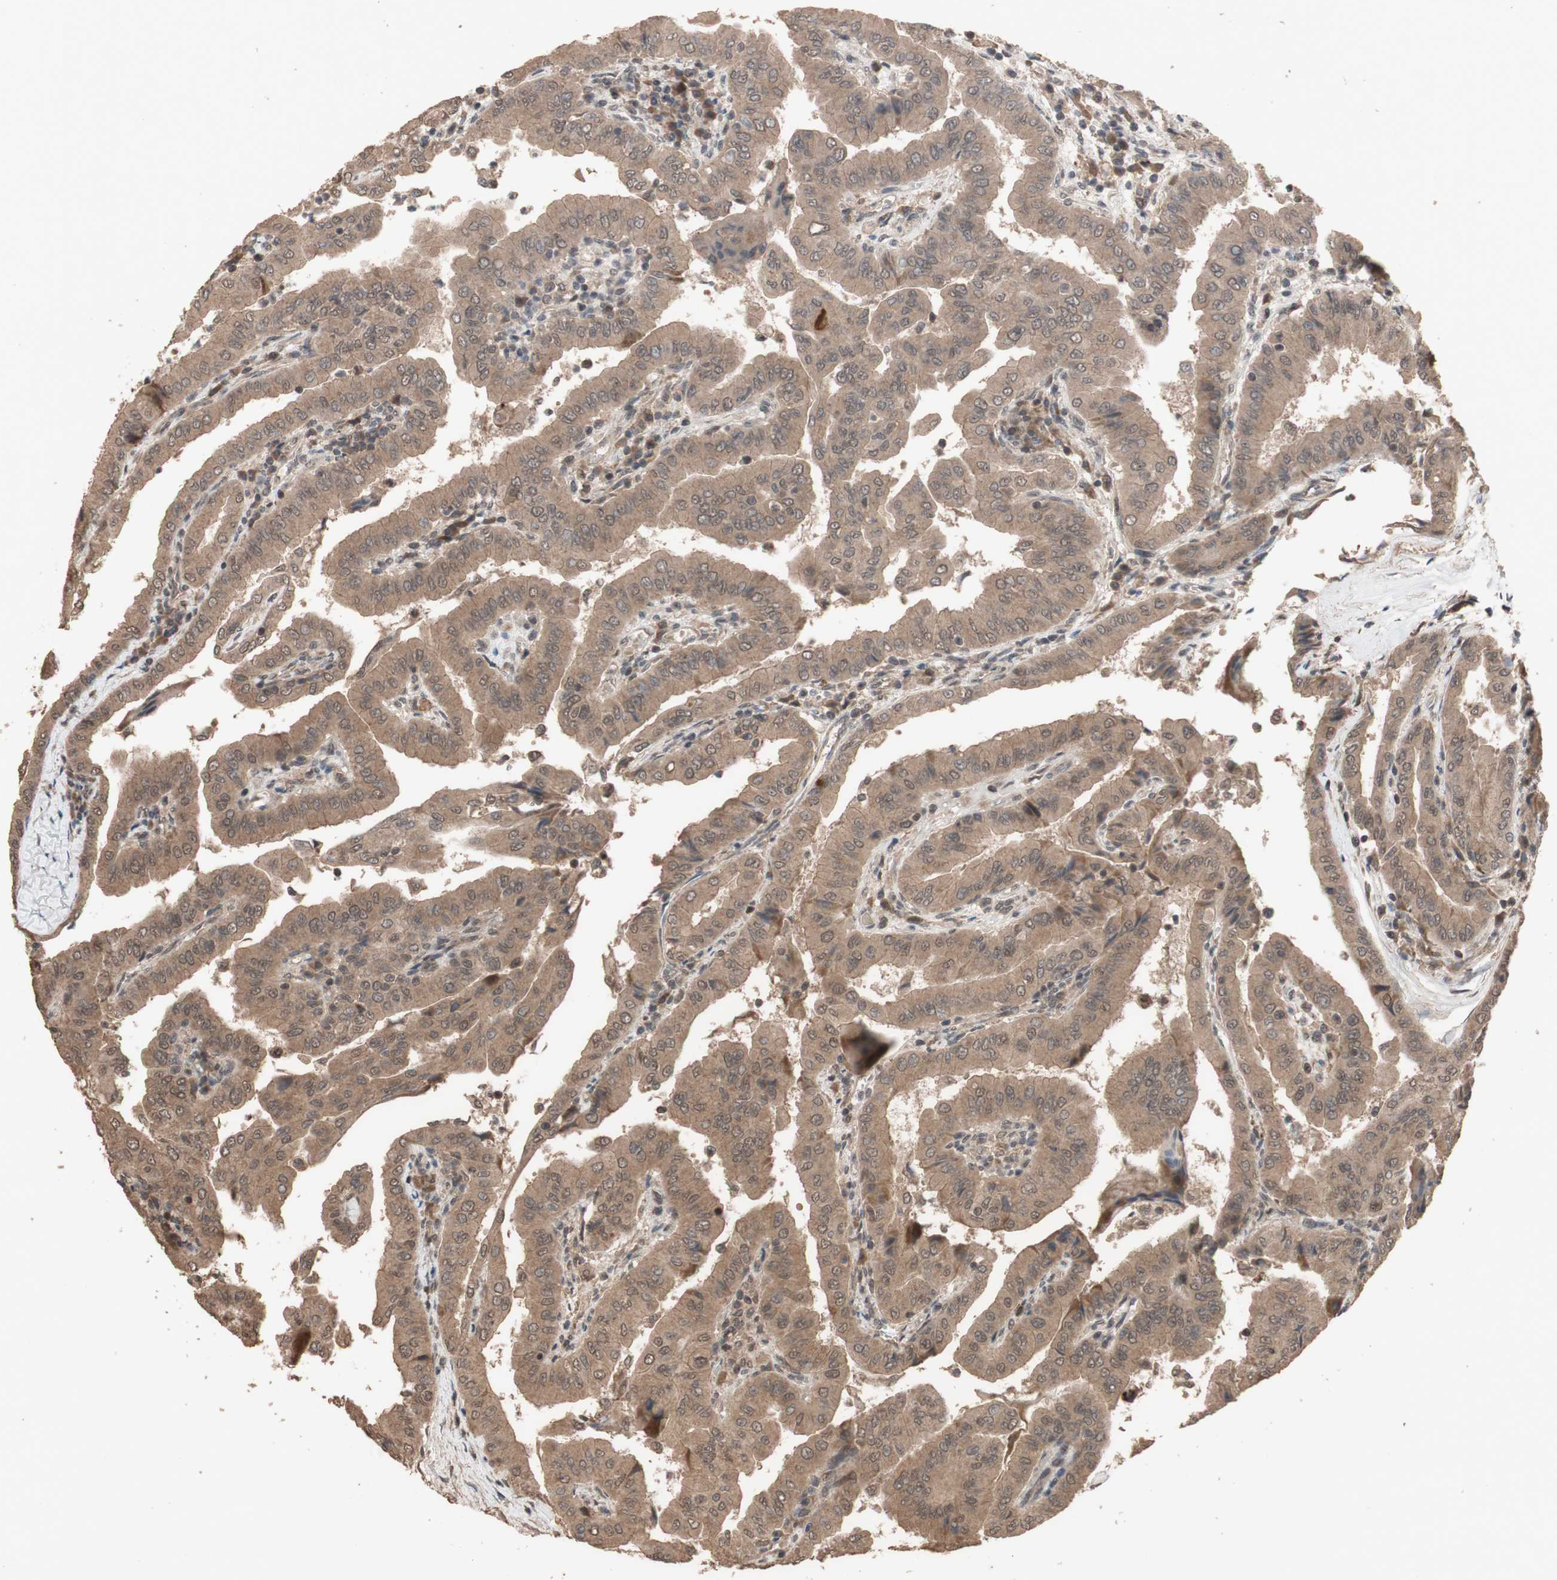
{"staining": {"intensity": "moderate", "quantity": ">75%", "location": "cytoplasmic/membranous"}, "tissue": "thyroid cancer", "cell_type": "Tumor cells", "image_type": "cancer", "snomed": [{"axis": "morphology", "description": "Papillary adenocarcinoma, NOS"}, {"axis": "topography", "description": "Thyroid gland"}], "caption": "Protein expression analysis of human papillary adenocarcinoma (thyroid) reveals moderate cytoplasmic/membranous expression in approximately >75% of tumor cells.", "gene": "KANSL1", "patient": {"sex": "male", "age": 33}}